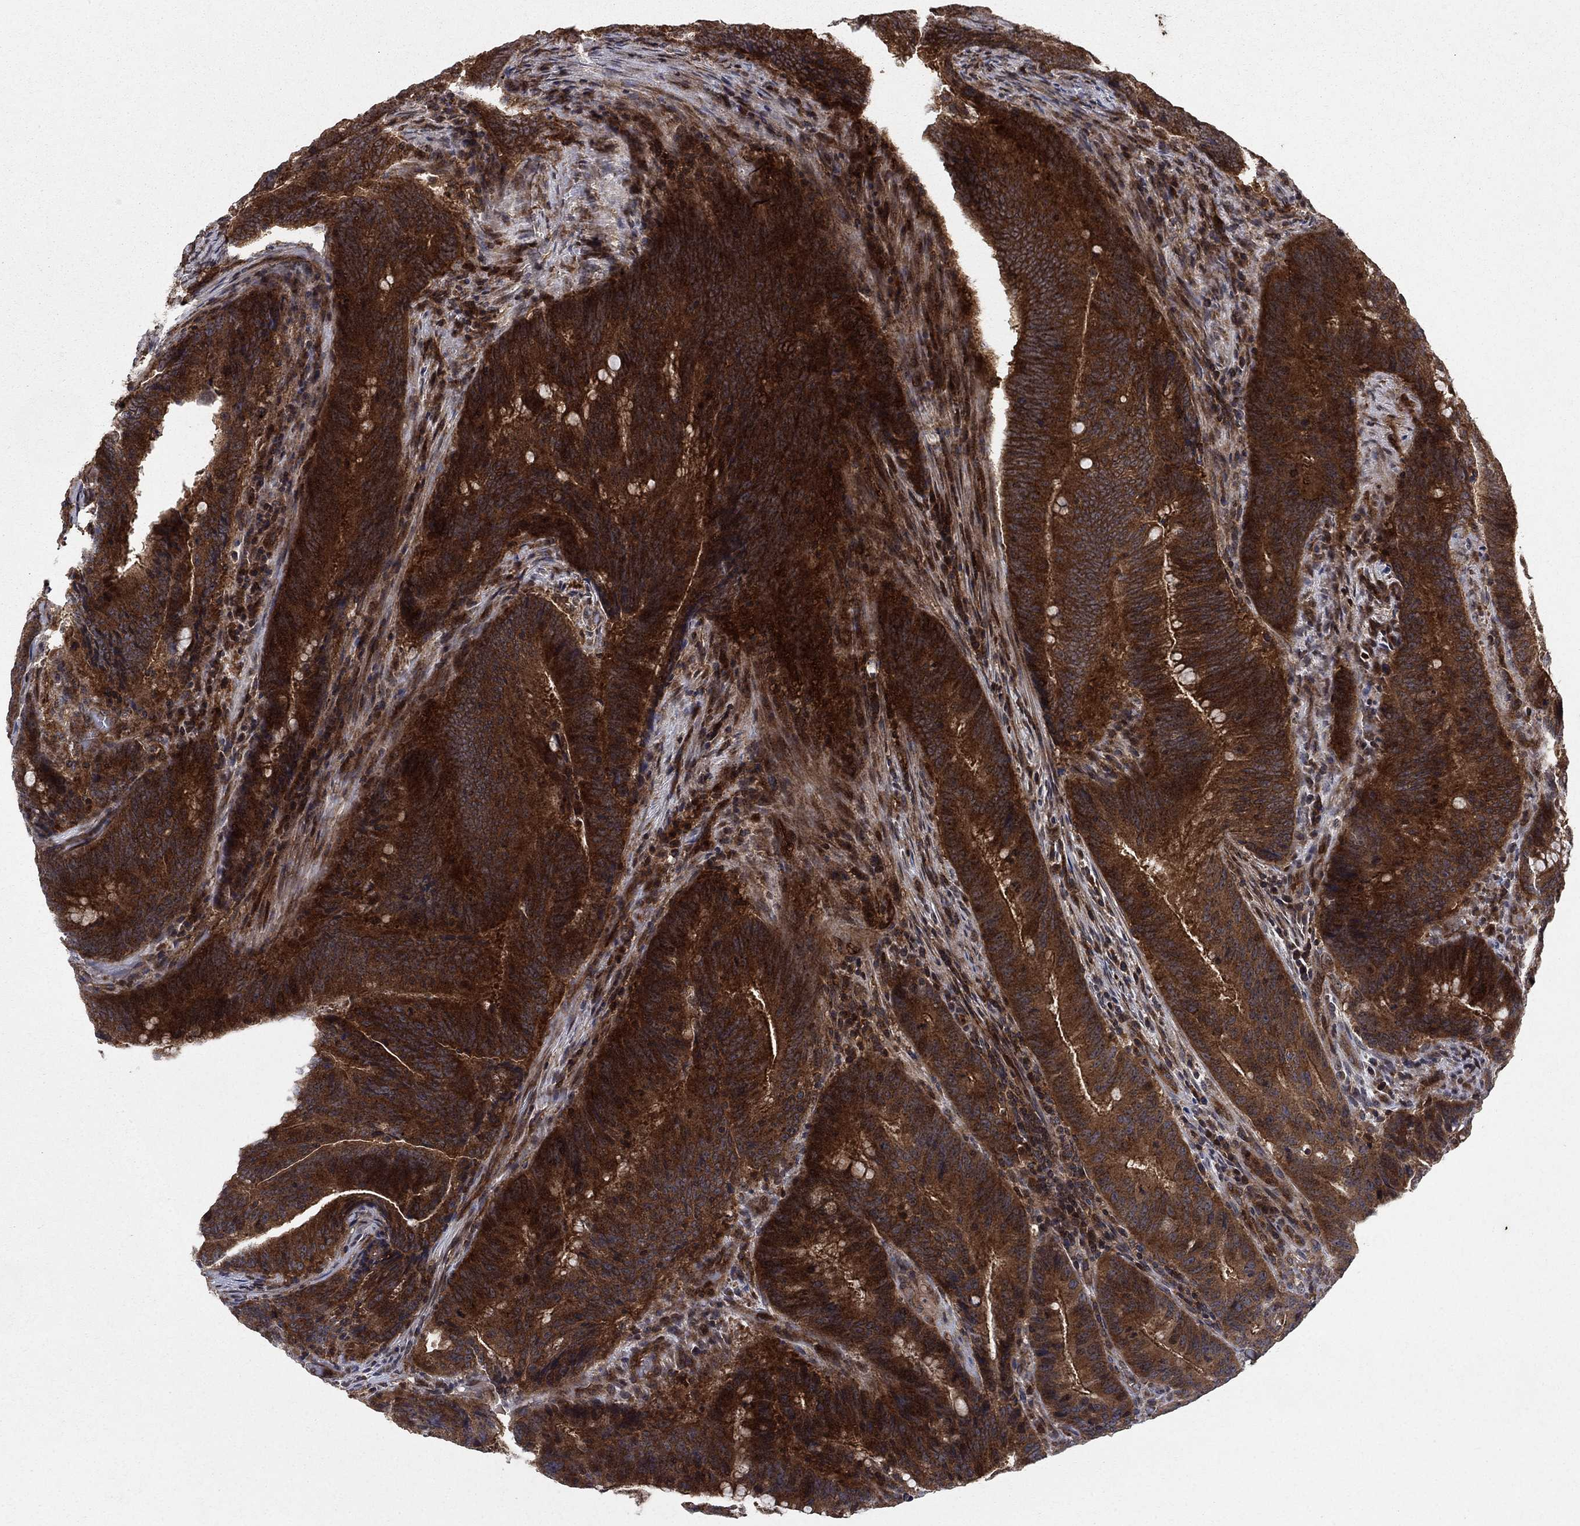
{"staining": {"intensity": "strong", "quantity": ">75%", "location": "cytoplasmic/membranous"}, "tissue": "colorectal cancer", "cell_type": "Tumor cells", "image_type": "cancer", "snomed": [{"axis": "morphology", "description": "Adenocarcinoma, NOS"}, {"axis": "topography", "description": "Colon"}], "caption": "Immunohistochemistry (IHC) staining of colorectal adenocarcinoma, which exhibits high levels of strong cytoplasmic/membranous staining in approximately >75% of tumor cells indicating strong cytoplasmic/membranous protein staining. The staining was performed using DAB (3,3'-diaminobenzidine) (brown) for protein detection and nuclei were counterstained in hematoxylin (blue).", "gene": "IFI35", "patient": {"sex": "female", "age": 87}}